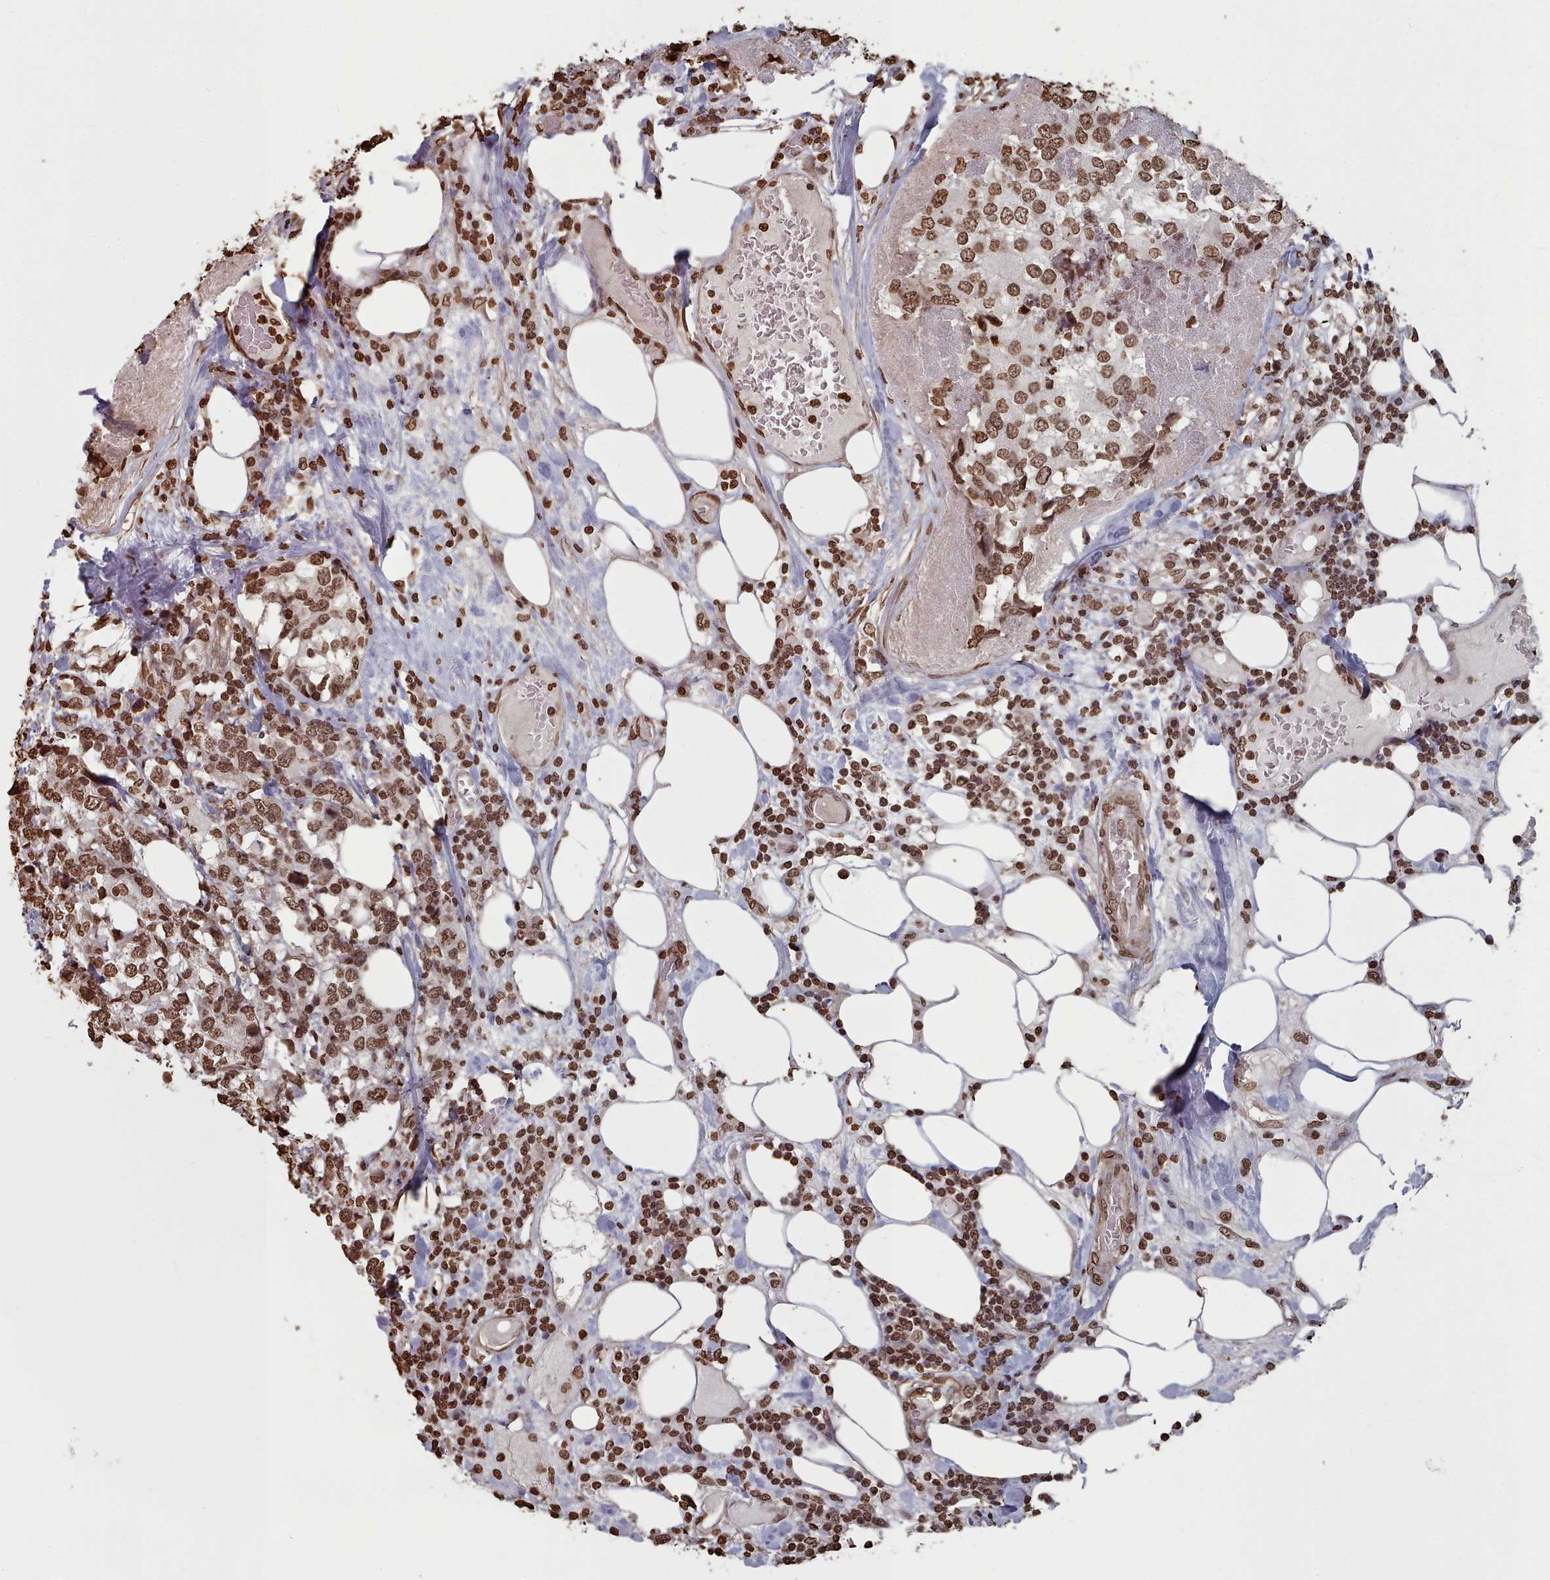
{"staining": {"intensity": "strong", "quantity": ">75%", "location": "nuclear"}, "tissue": "breast cancer", "cell_type": "Tumor cells", "image_type": "cancer", "snomed": [{"axis": "morphology", "description": "Lobular carcinoma"}, {"axis": "topography", "description": "Breast"}], "caption": "A photomicrograph of breast cancer stained for a protein exhibits strong nuclear brown staining in tumor cells.", "gene": "PLEKHG5", "patient": {"sex": "female", "age": 59}}